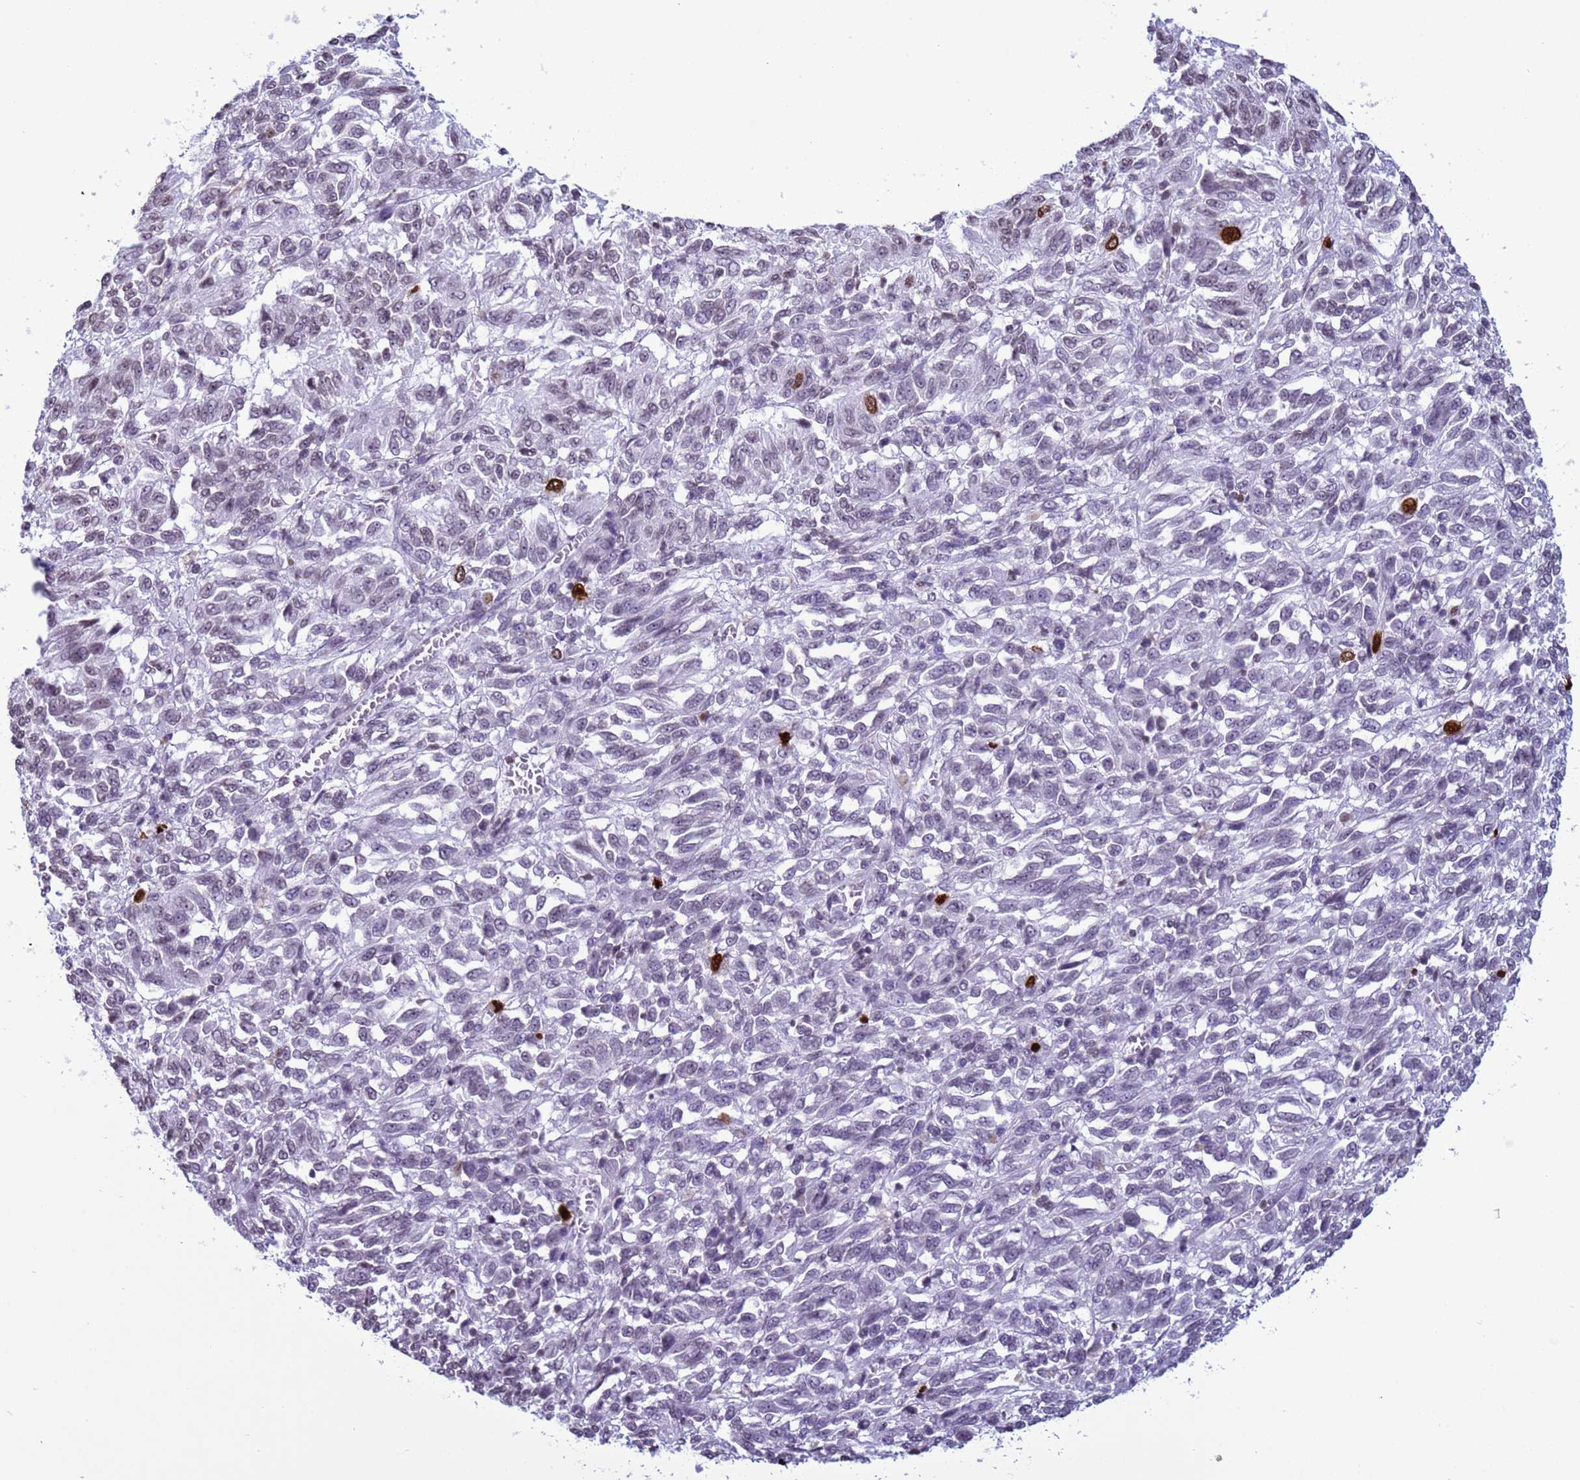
{"staining": {"intensity": "strong", "quantity": "<25%", "location": "nuclear"}, "tissue": "melanoma", "cell_type": "Tumor cells", "image_type": "cancer", "snomed": [{"axis": "morphology", "description": "Malignant melanoma, Metastatic site"}, {"axis": "topography", "description": "Lung"}], "caption": "This is a photomicrograph of immunohistochemistry (IHC) staining of melanoma, which shows strong positivity in the nuclear of tumor cells.", "gene": "H4C8", "patient": {"sex": "male", "age": 64}}